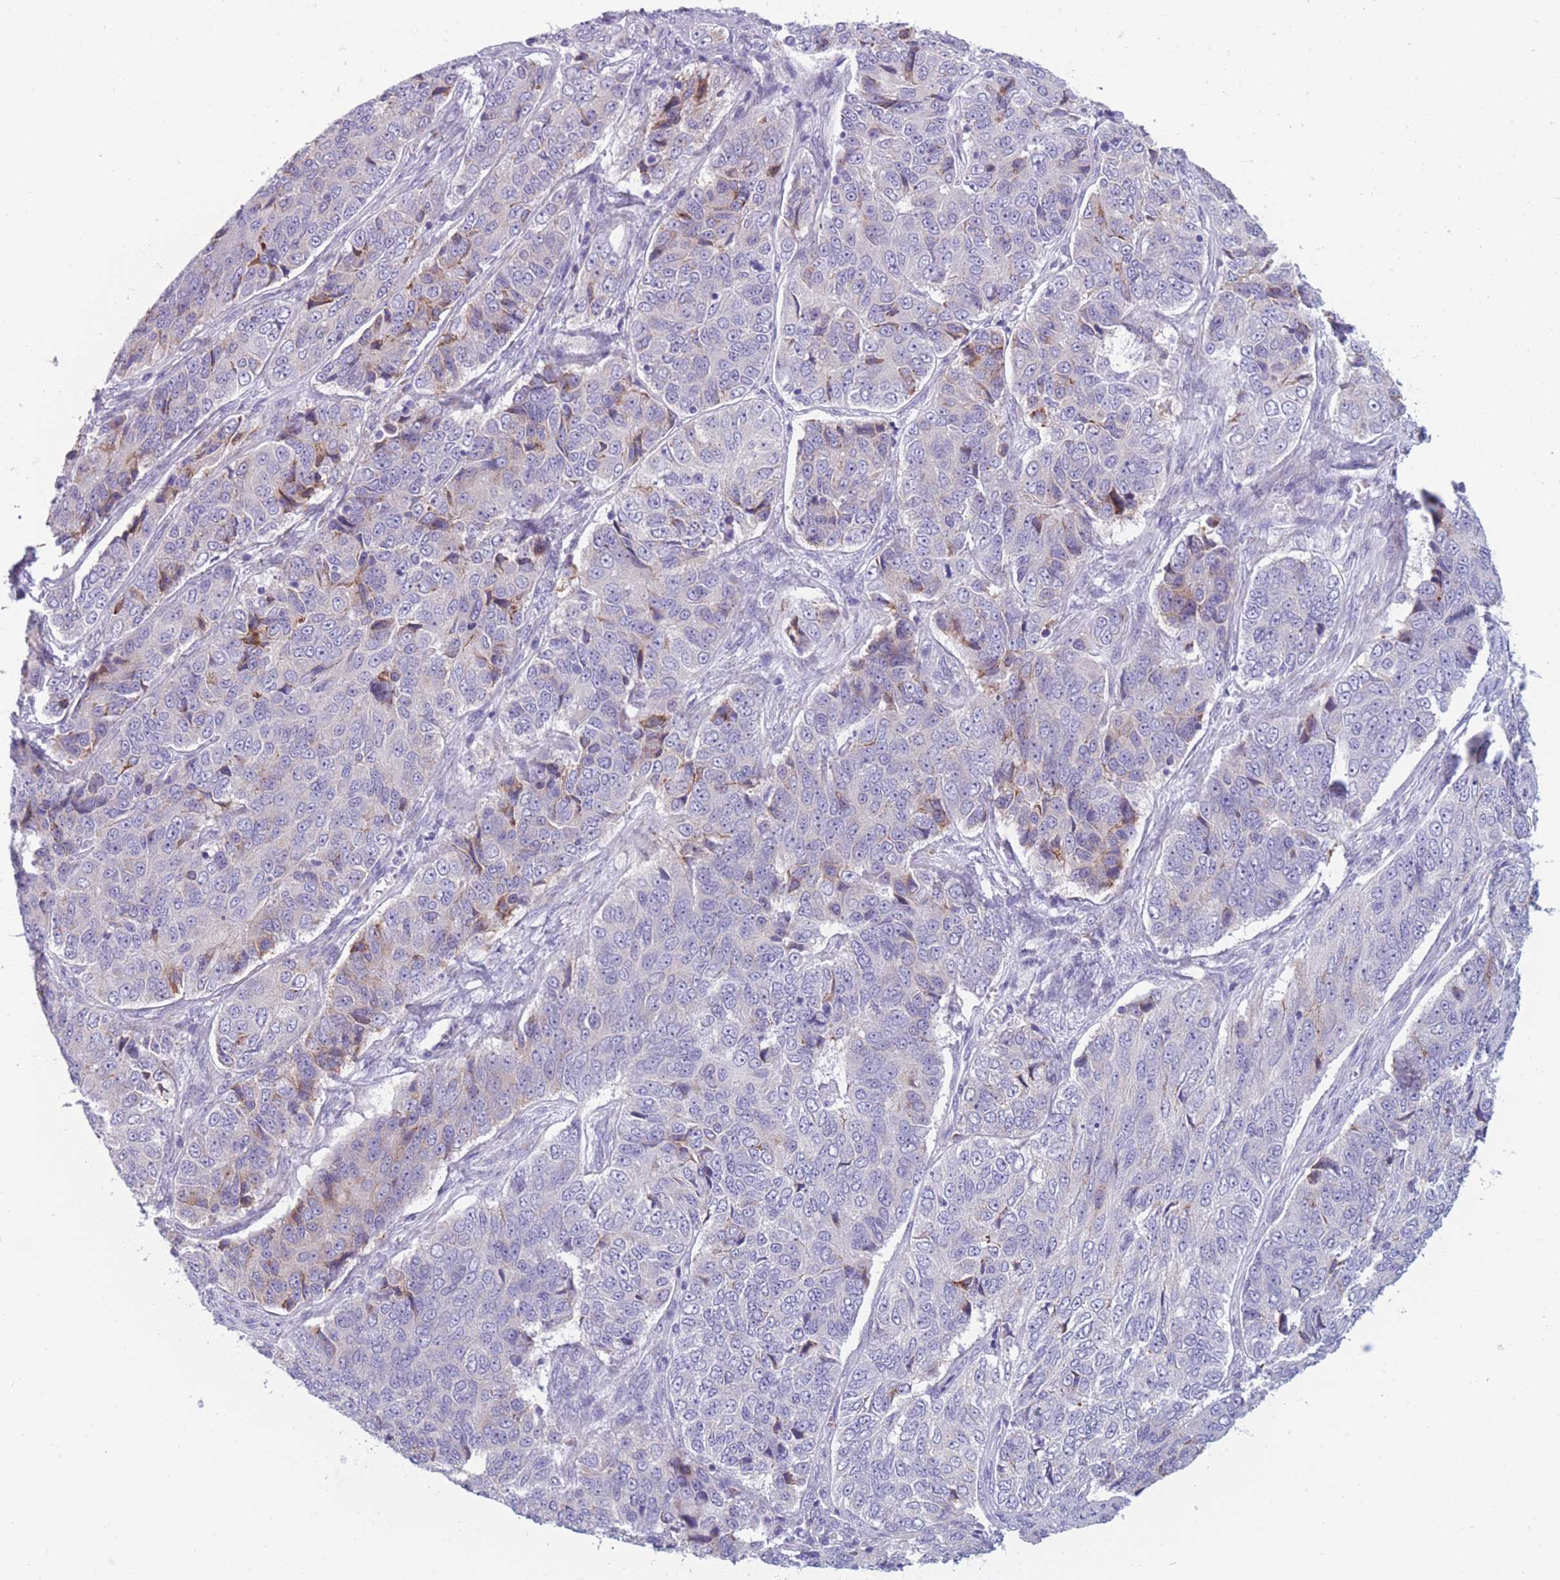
{"staining": {"intensity": "moderate", "quantity": "<25%", "location": "cytoplasmic/membranous"}, "tissue": "ovarian cancer", "cell_type": "Tumor cells", "image_type": "cancer", "snomed": [{"axis": "morphology", "description": "Carcinoma, endometroid"}, {"axis": "topography", "description": "Ovary"}], "caption": "Ovarian cancer stained for a protein (brown) exhibits moderate cytoplasmic/membranous positive staining in approximately <25% of tumor cells.", "gene": "COL27A1", "patient": {"sex": "female", "age": 51}}